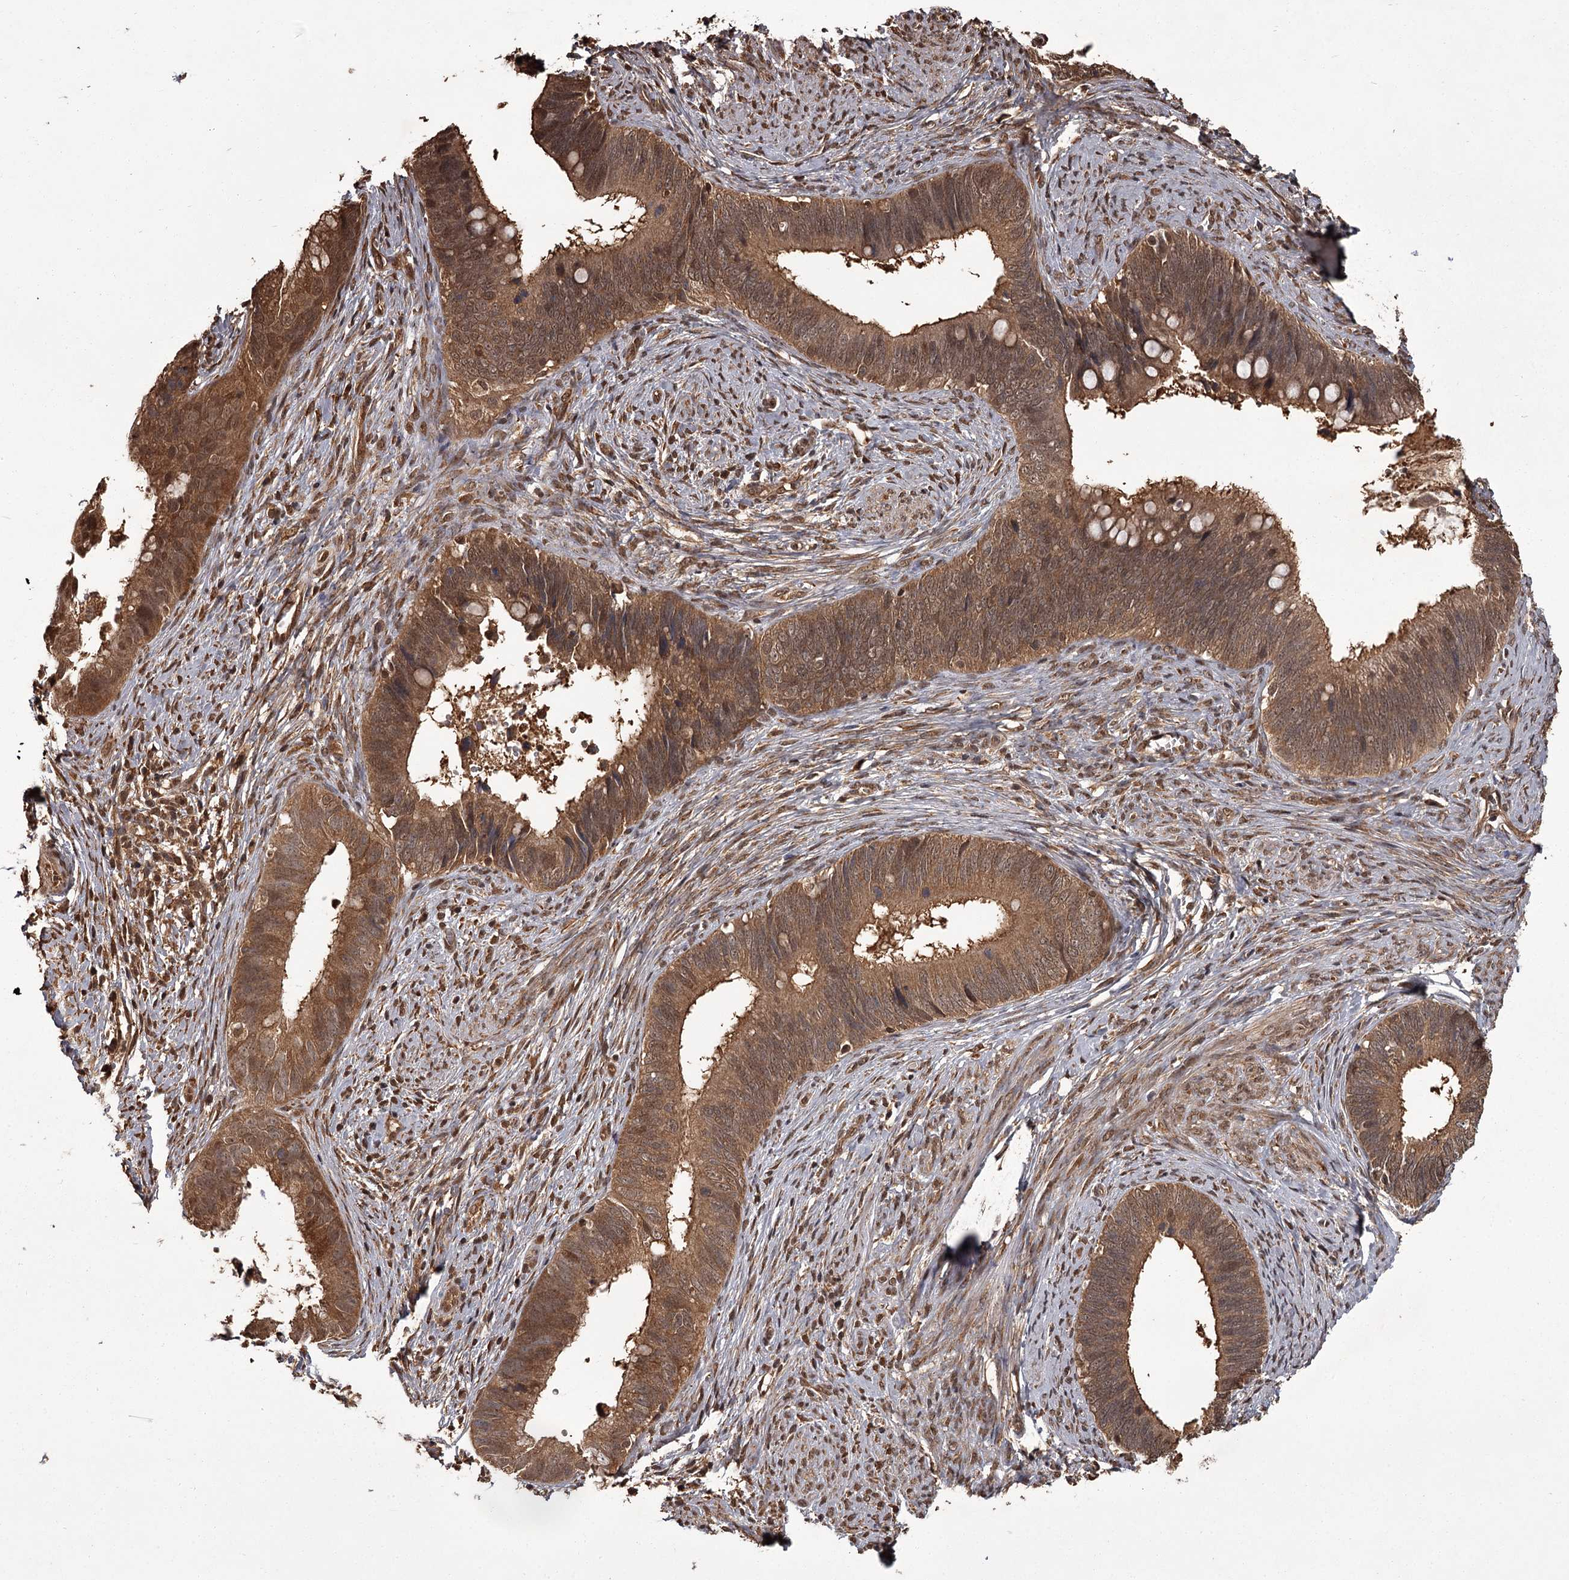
{"staining": {"intensity": "moderate", "quantity": ">75%", "location": "cytoplasmic/membranous,nuclear"}, "tissue": "cervical cancer", "cell_type": "Tumor cells", "image_type": "cancer", "snomed": [{"axis": "morphology", "description": "Adenocarcinoma, NOS"}, {"axis": "topography", "description": "Cervix"}], "caption": "A histopathology image of cervical cancer (adenocarcinoma) stained for a protein reveals moderate cytoplasmic/membranous and nuclear brown staining in tumor cells.", "gene": "NPRL2", "patient": {"sex": "female", "age": 42}}